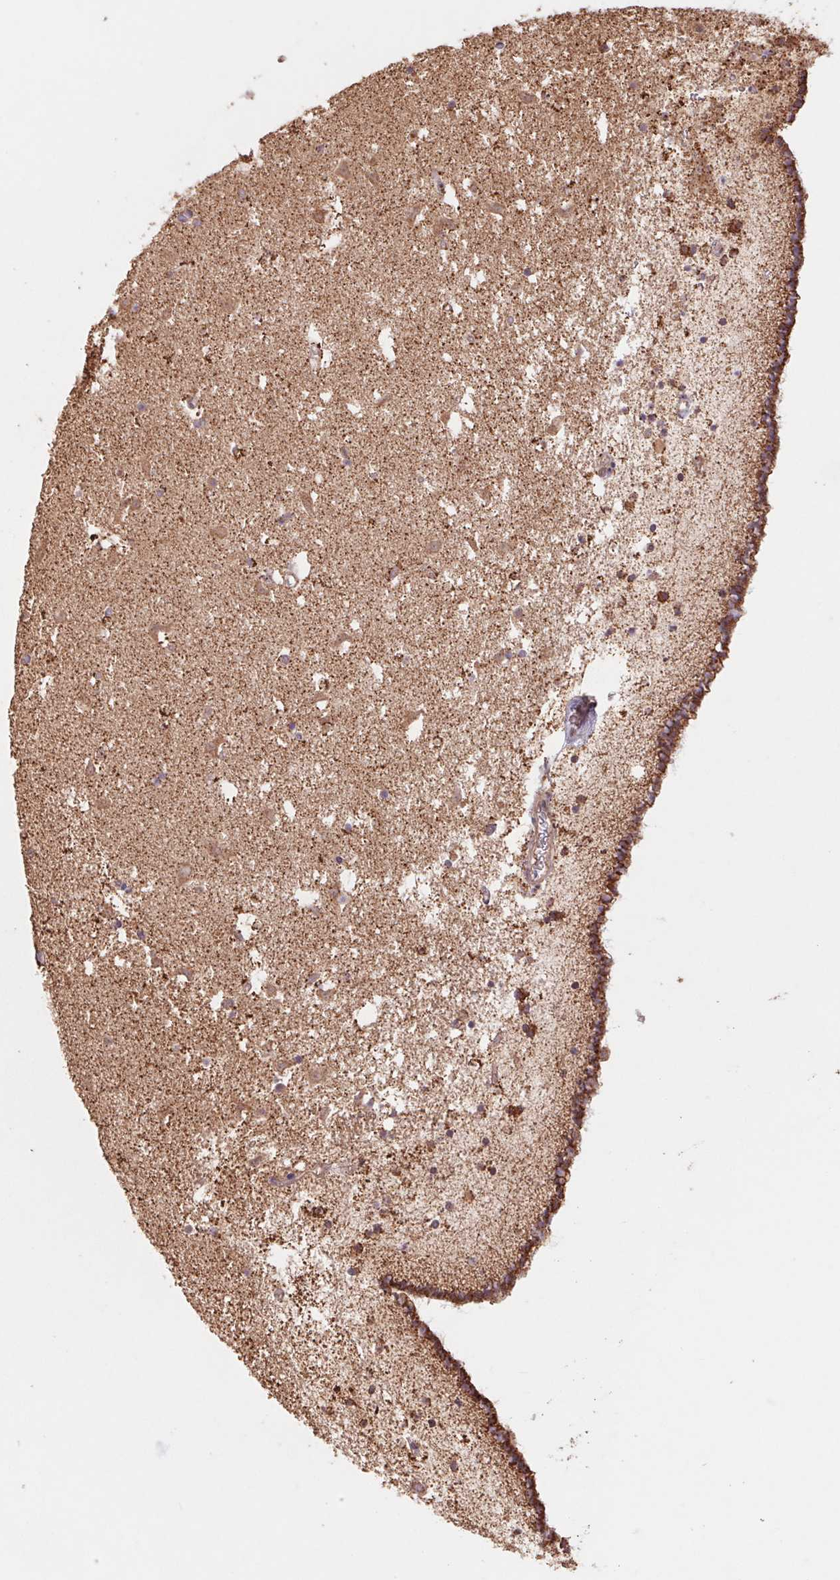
{"staining": {"intensity": "strong", "quantity": ">75%", "location": "cytoplasmic/membranous"}, "tissue": "caudate", "cell_type": "Glial cells", "image_type": "normal", "snomed": [{"axis": "morphology", "description": "Normal tissue, NOS"}, {"axis": "topography", "description": "Lateral ventricle wall"}], "caption": "The photomicrograph demonstrates a brown stain indicating the presence of a protein in the cytoplasmic/membranous of glial cells in caudate. The protein is stained brown, and the nuclei are stained in blue (DAB (3,3'-diaminobenzidine) IHC with brightfield microscopy, high magnification).", "gene": "URM1", "patient": {"sex": "female", "age": 42}}